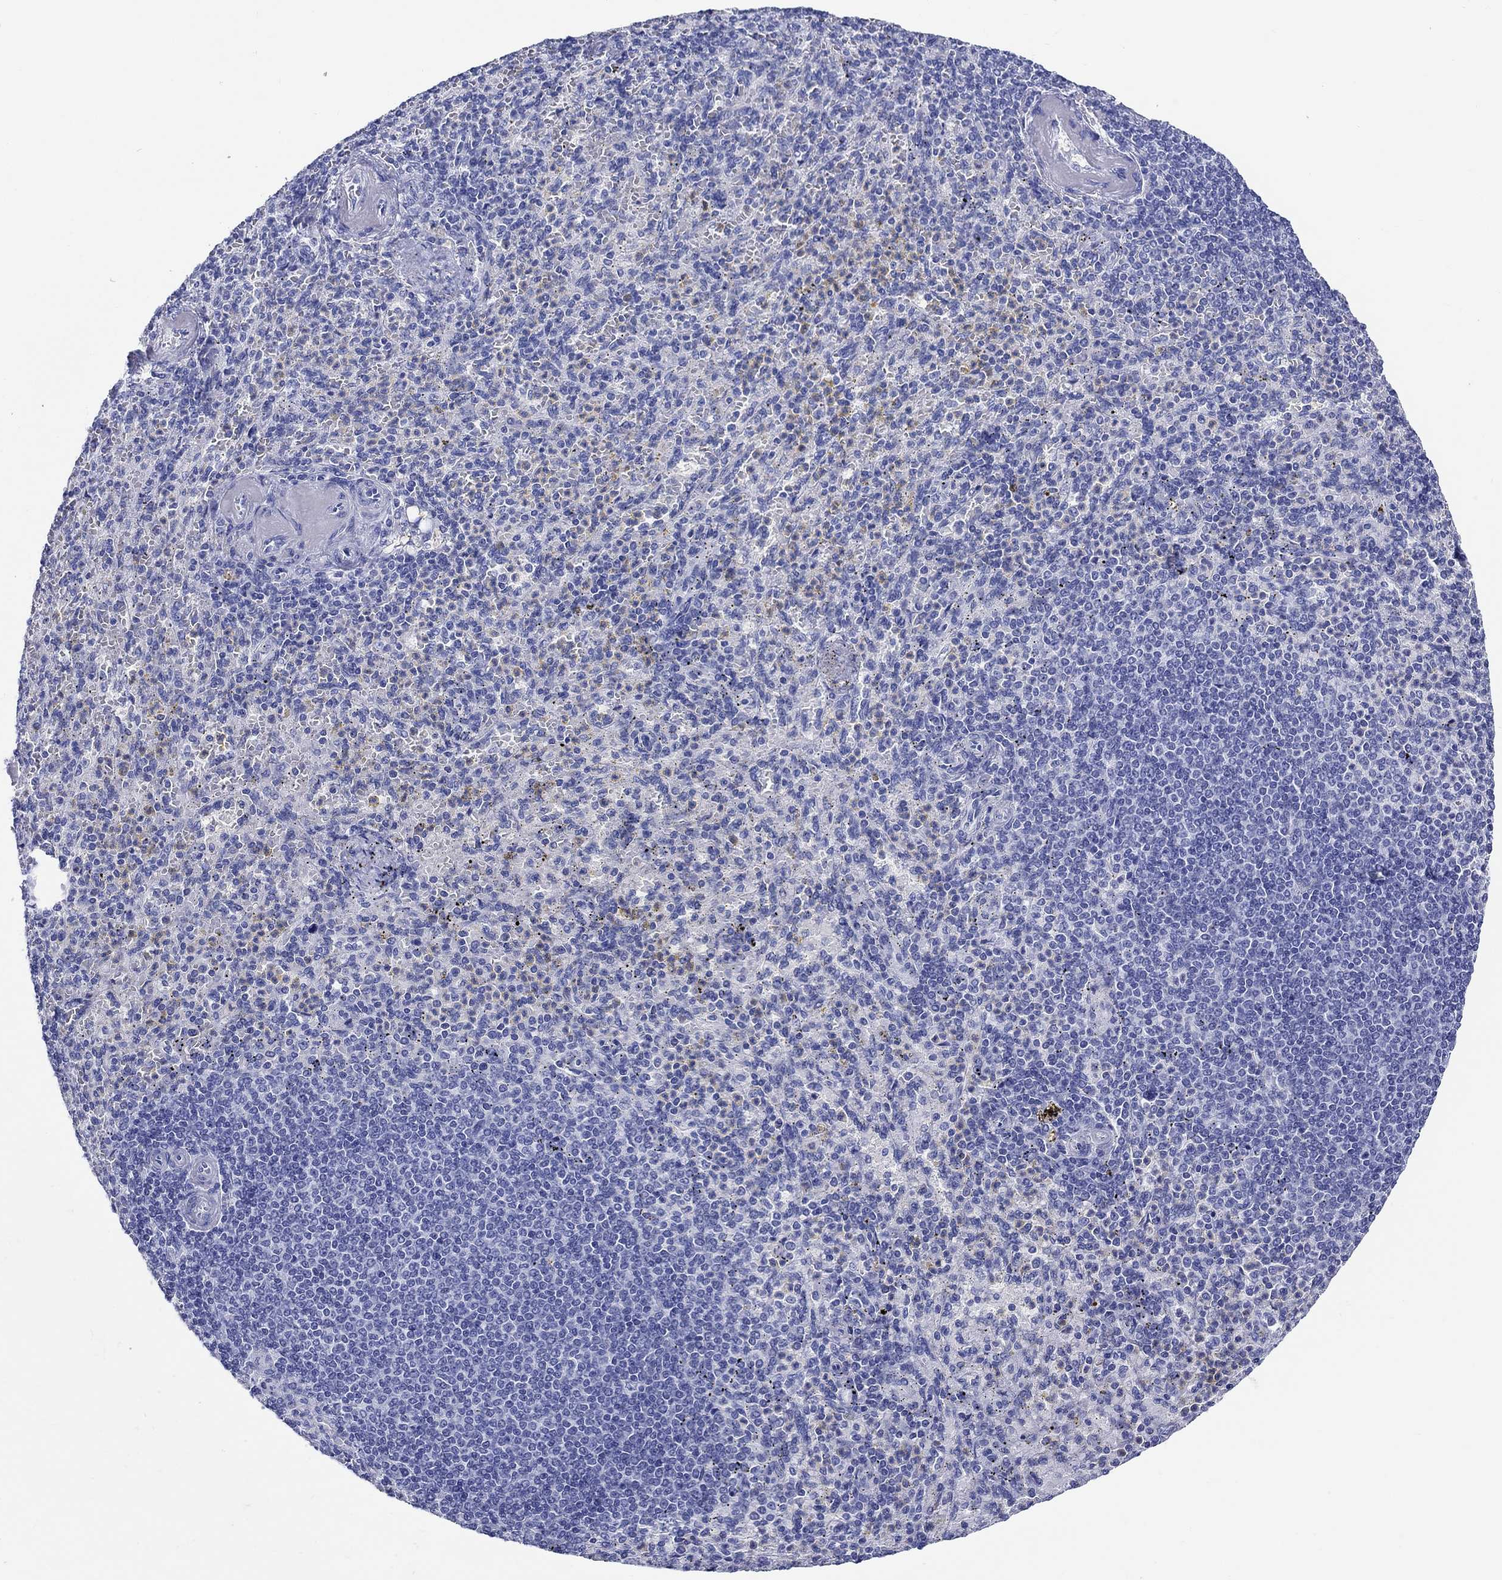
{"staining": {"intensity": "negative", "quantity": "none", "location": "none"}, "tissue": "spleen", "cell_type": "Cells in red pulp", "image_type": "normal", "snomed": [{"axis": "morphology", "description": "Normal tissue, NOS"}, {"axis": "topography", "description": "Spleen"}], "caption": "Immunohistochemical staining of normal human spleen demonstrates no significant staining in cells in red pulp.", "gene": "CRYGS", "patient": {"sex": "female", "age": 74}}